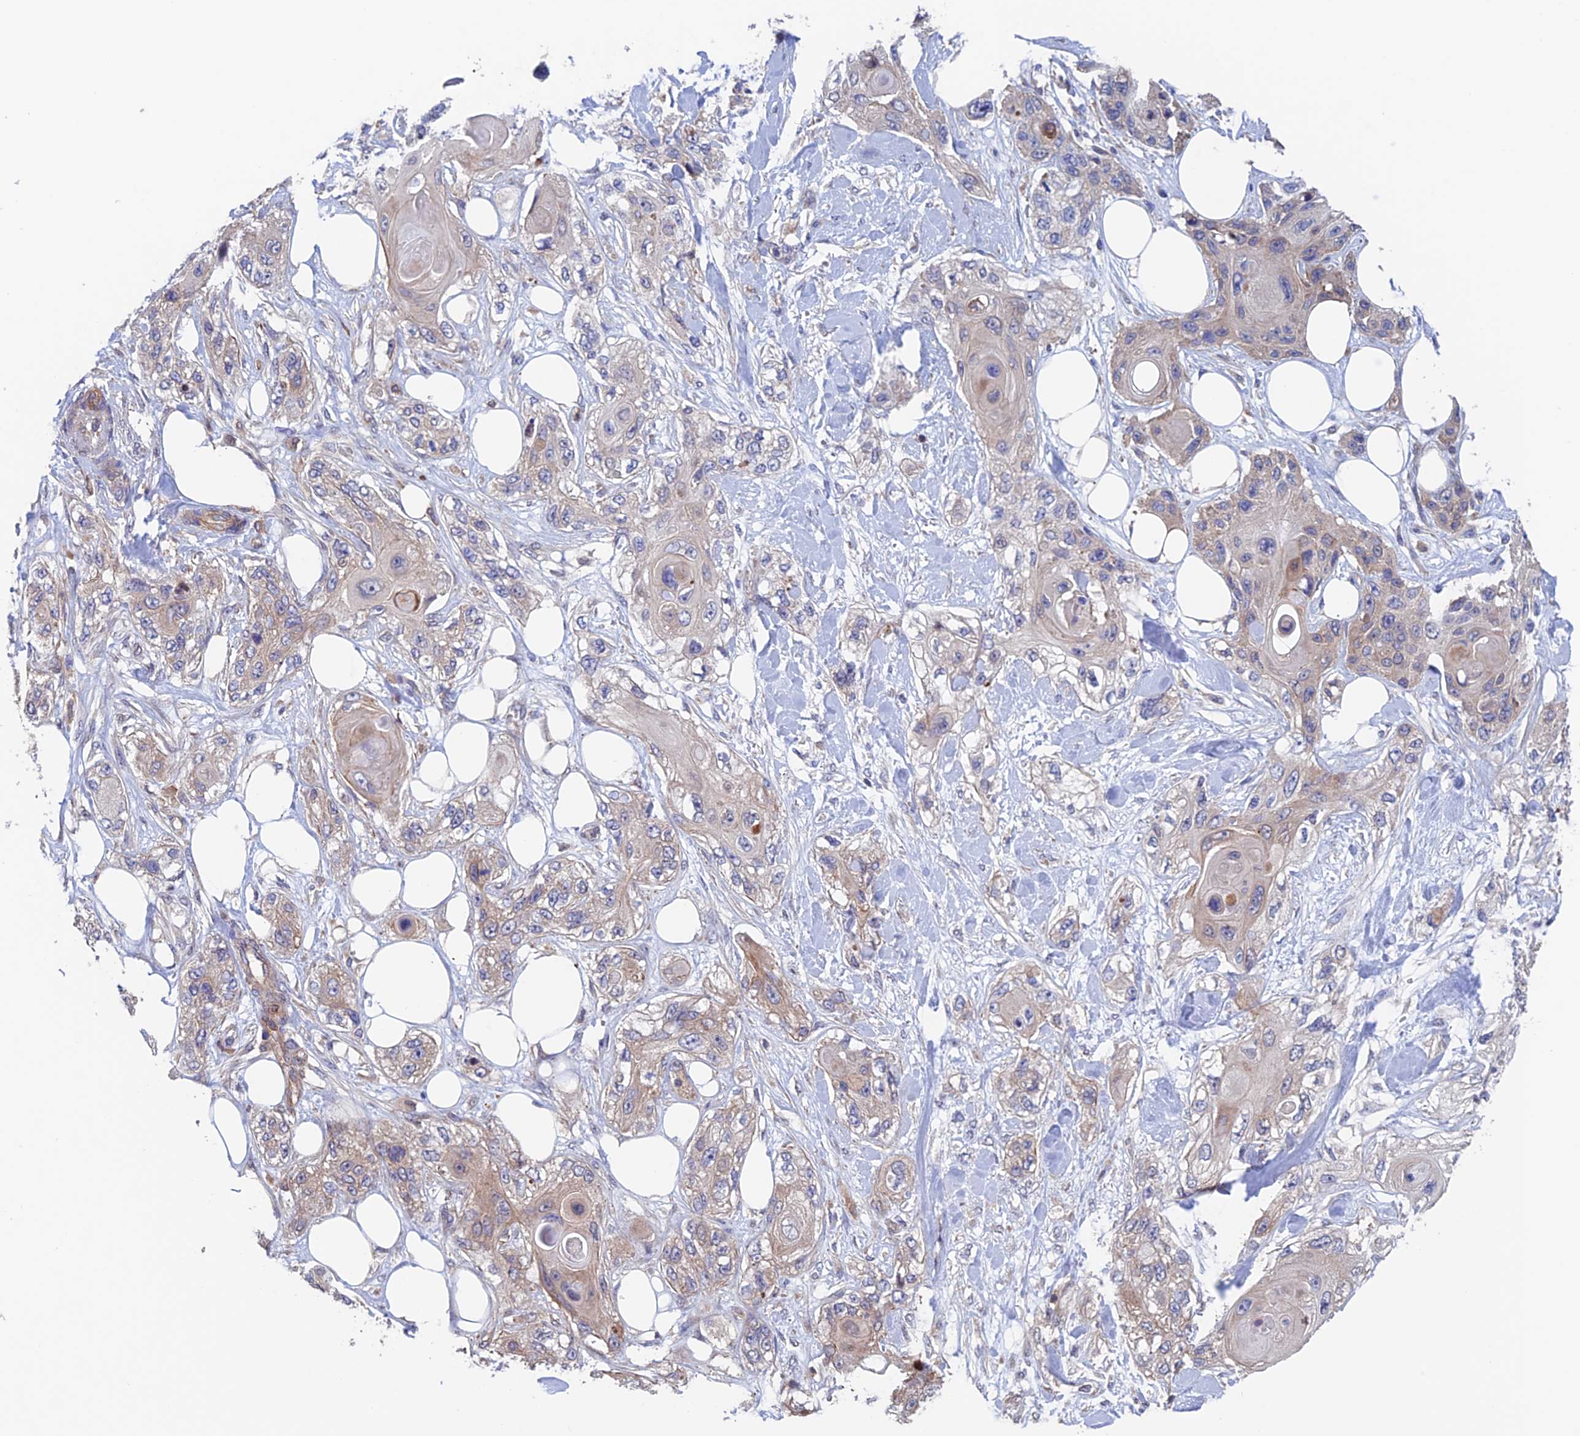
{"staining": {"intensity": "weak", "quantity": "<25%", "location": "cytoplasmic/membranous"}, "tissue": "skin cancer", "cell_type": "Tumor cells", "image_type": "cancer", "snomed": [{"axis": "morphology", "description": "Normal tissue, NOS"}, {"axis": "morphology", "description": "Squamous cell carcinoma, NOS"}, {"axis": "topography", "description": "Skin"}], "caption": "The image shows no significant expression in tumor cells of skin squamous cell carcinoma.", "gene": "NUDT16L1", "patient": {"sex": "male", "age": 72}}